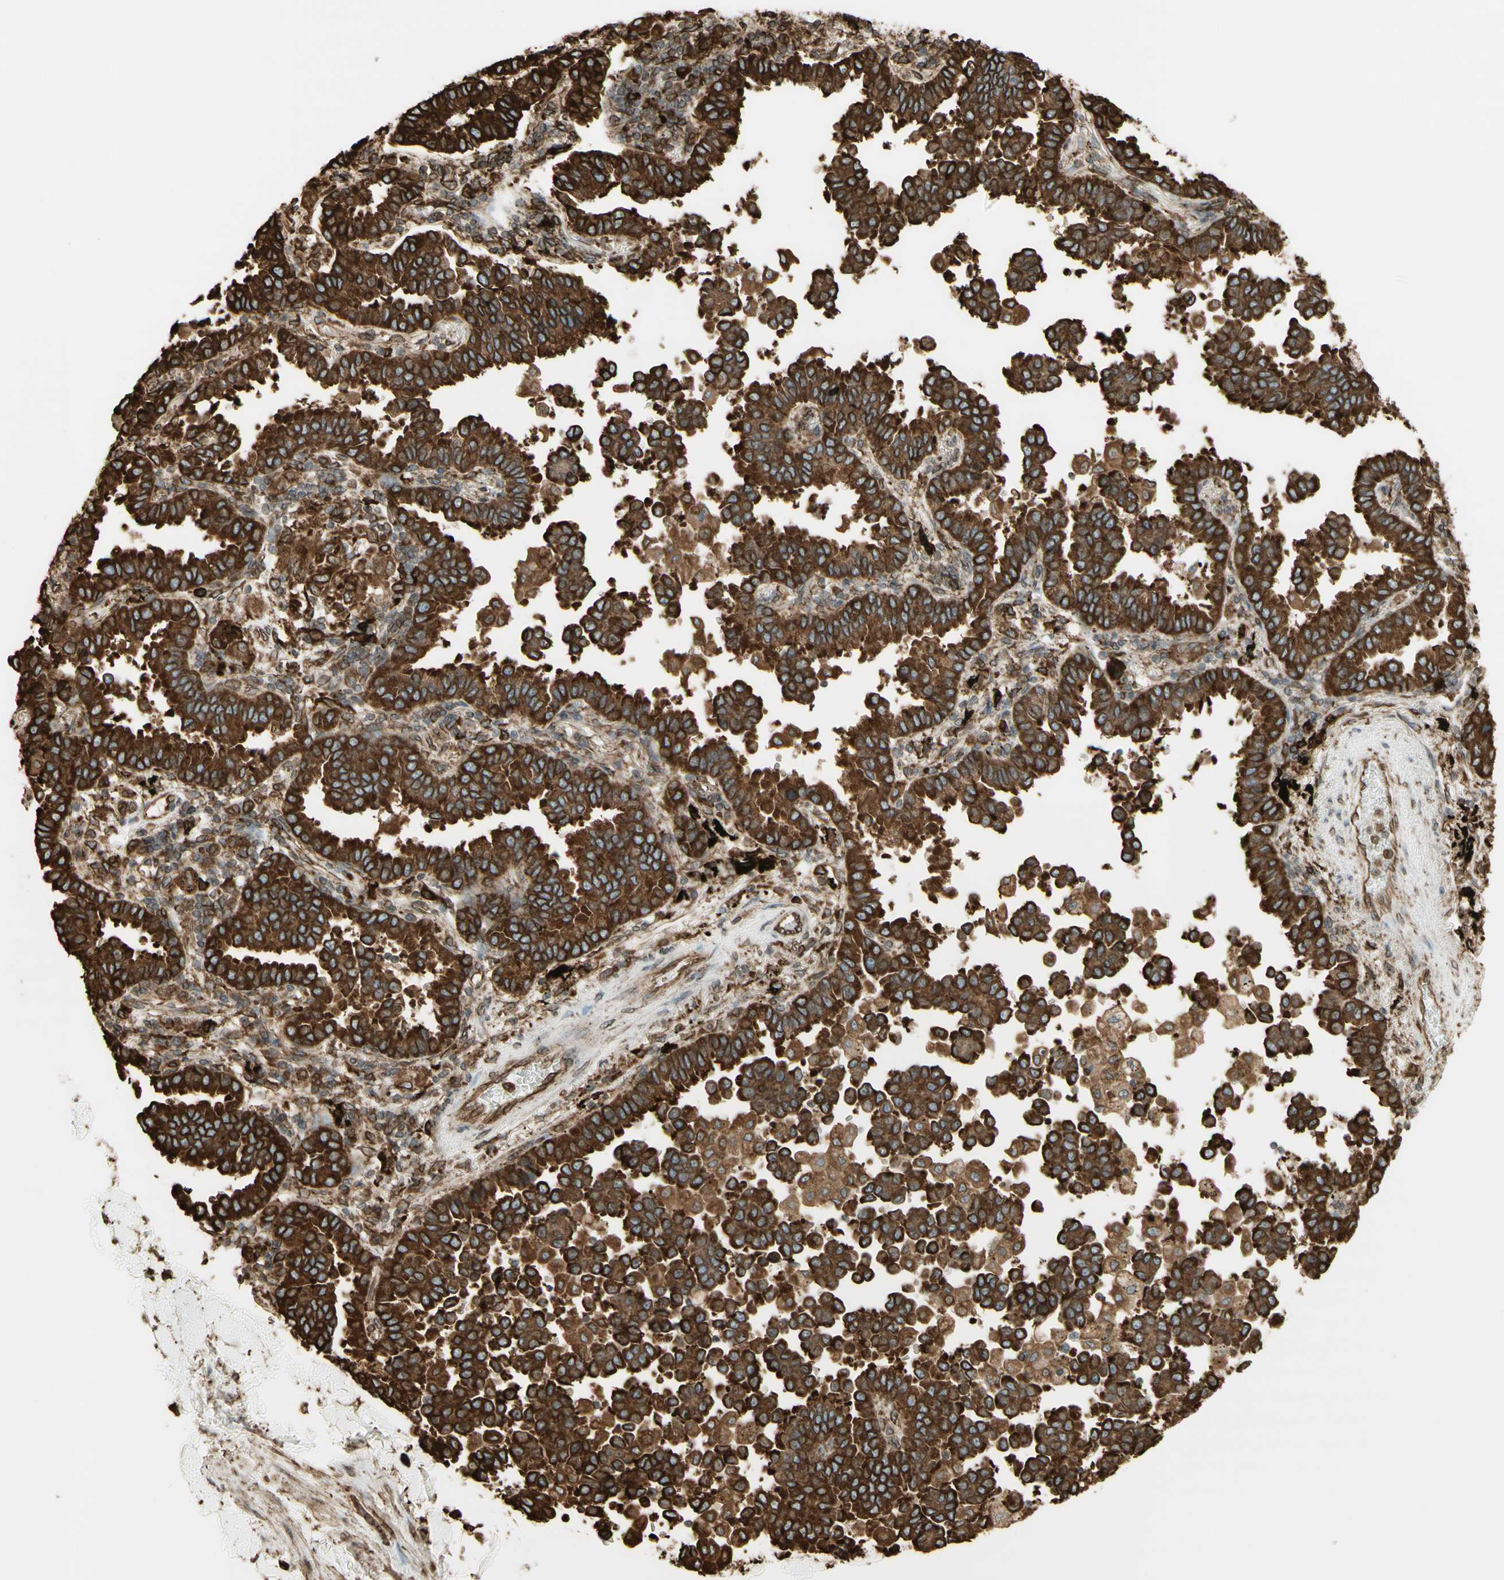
{"staining": {"intensity": "strong", "quantity": ">75%", "location": "cytoplasmic/membranous"}, "tissue": "lung cancer", "cell_type": "Tumor cells", "image_type": "cancer", "snomed": [{"axis": "morphology", "description": "Normal tissue, NOS"}, {"axis": "morphology", "description": "Adenocarcinoma, NOS"}, {"axis": "topography", "description": "Lung"}], "caption": "The immunohistochemical stain highlights strong cytoplasmic/membranous positivity in tumor cells of lung adenocarcinoma tissue.", "gene": "CANX", "patient": {"sex": "male", "age": 59}}